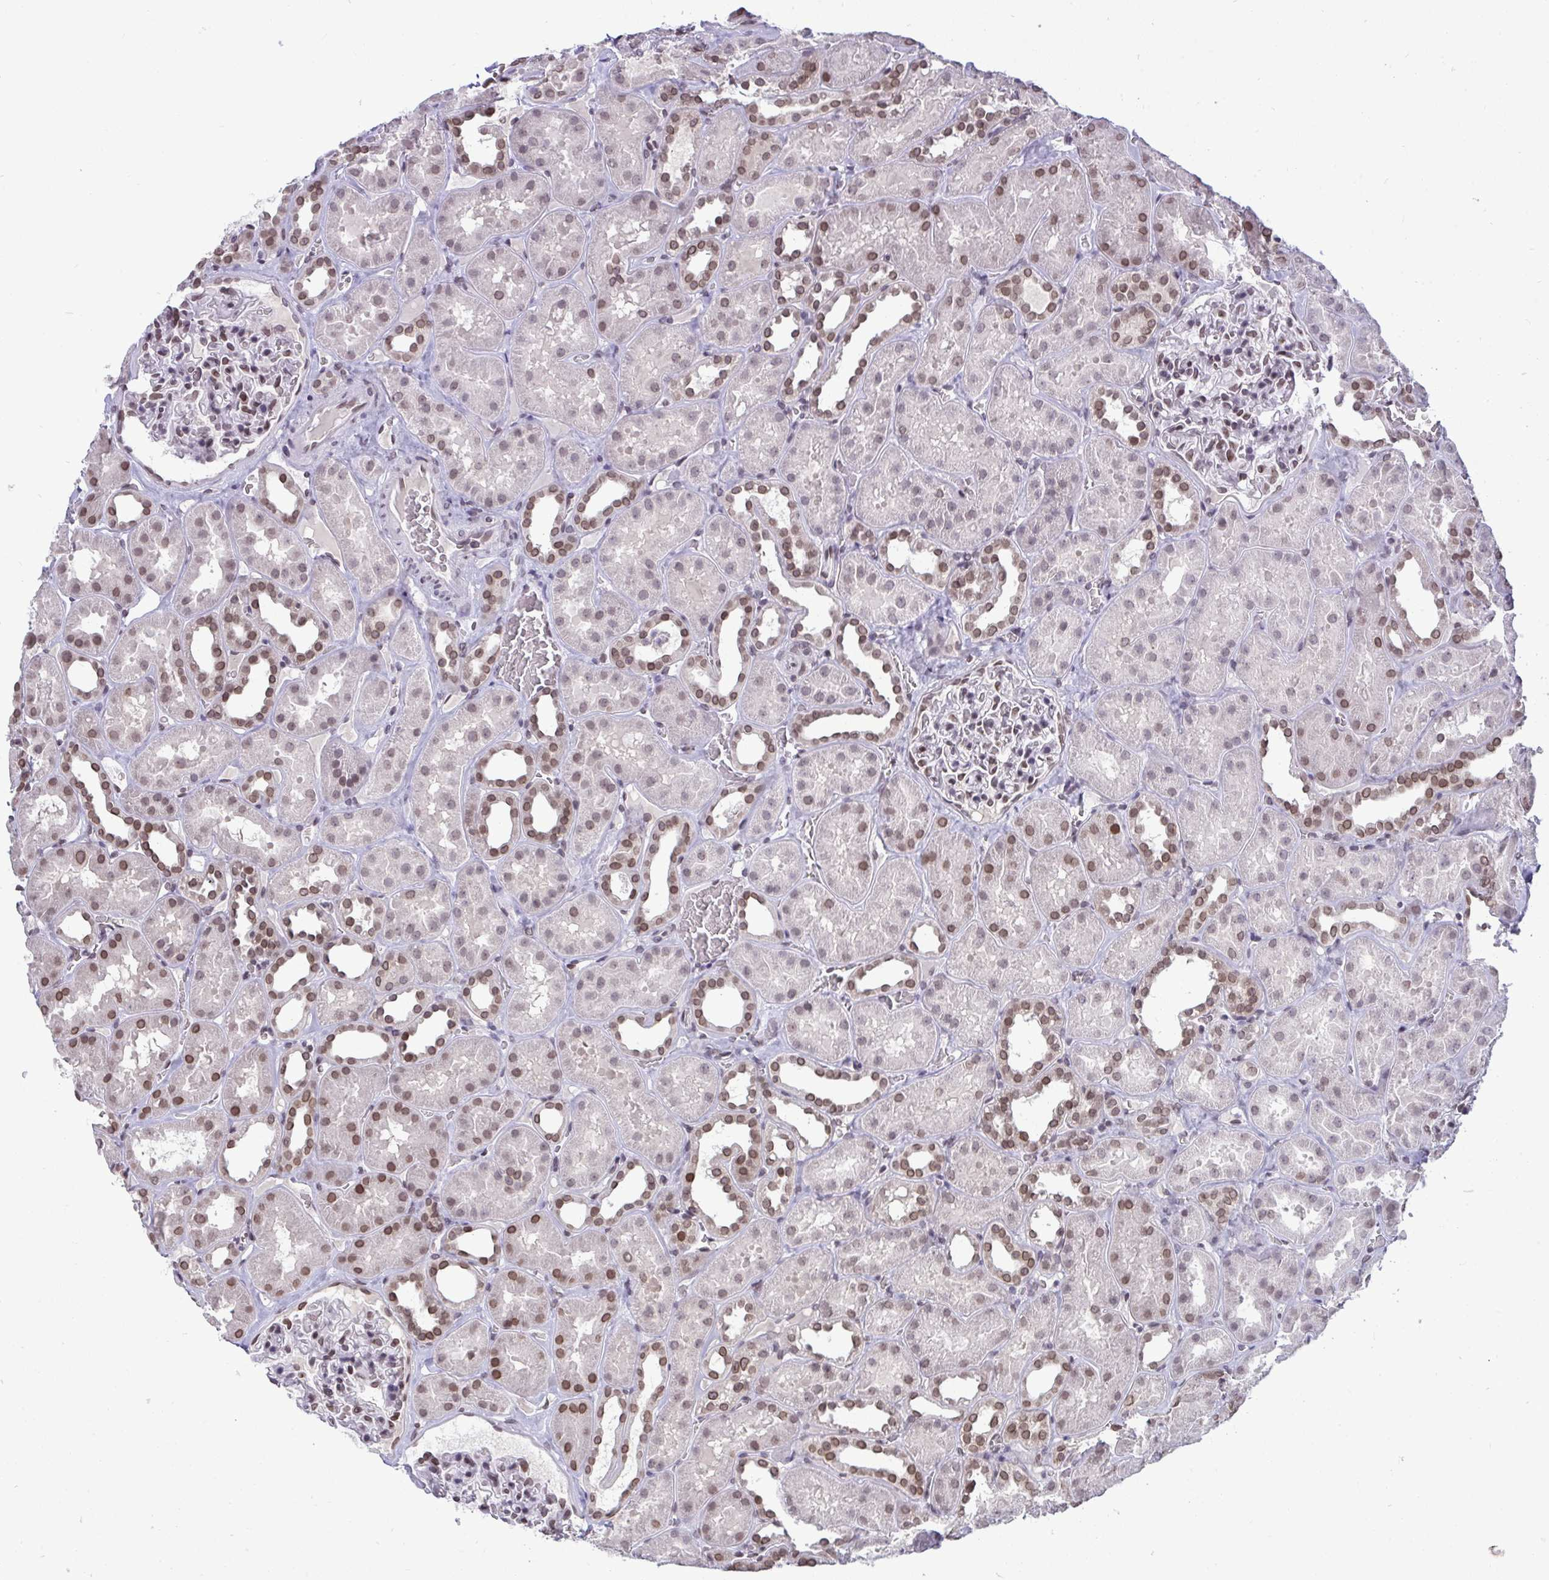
{"staining": {"intensity": "moderate", "quantity": "25%-75%", "location": "nuclear"}, "tissue": "kidney", "cell_type": "Cells in glomeruli", "image_type": "normal", "snomed": [{"axis": "morphology", "description": "Normal tissue, NOS"}, {"axis": "topography", "description": "Kidney"}], "caption": "Kidney stained with immunohistochemistry (IHC) displays moderate nuclear staining in approximately 25%-75% of cells in glomeruli. (brown staining indicates protein expression, while blue staining denotes nuclei).", "gene": "JPT1", "patient": {"sex": "female", "age": 41}}